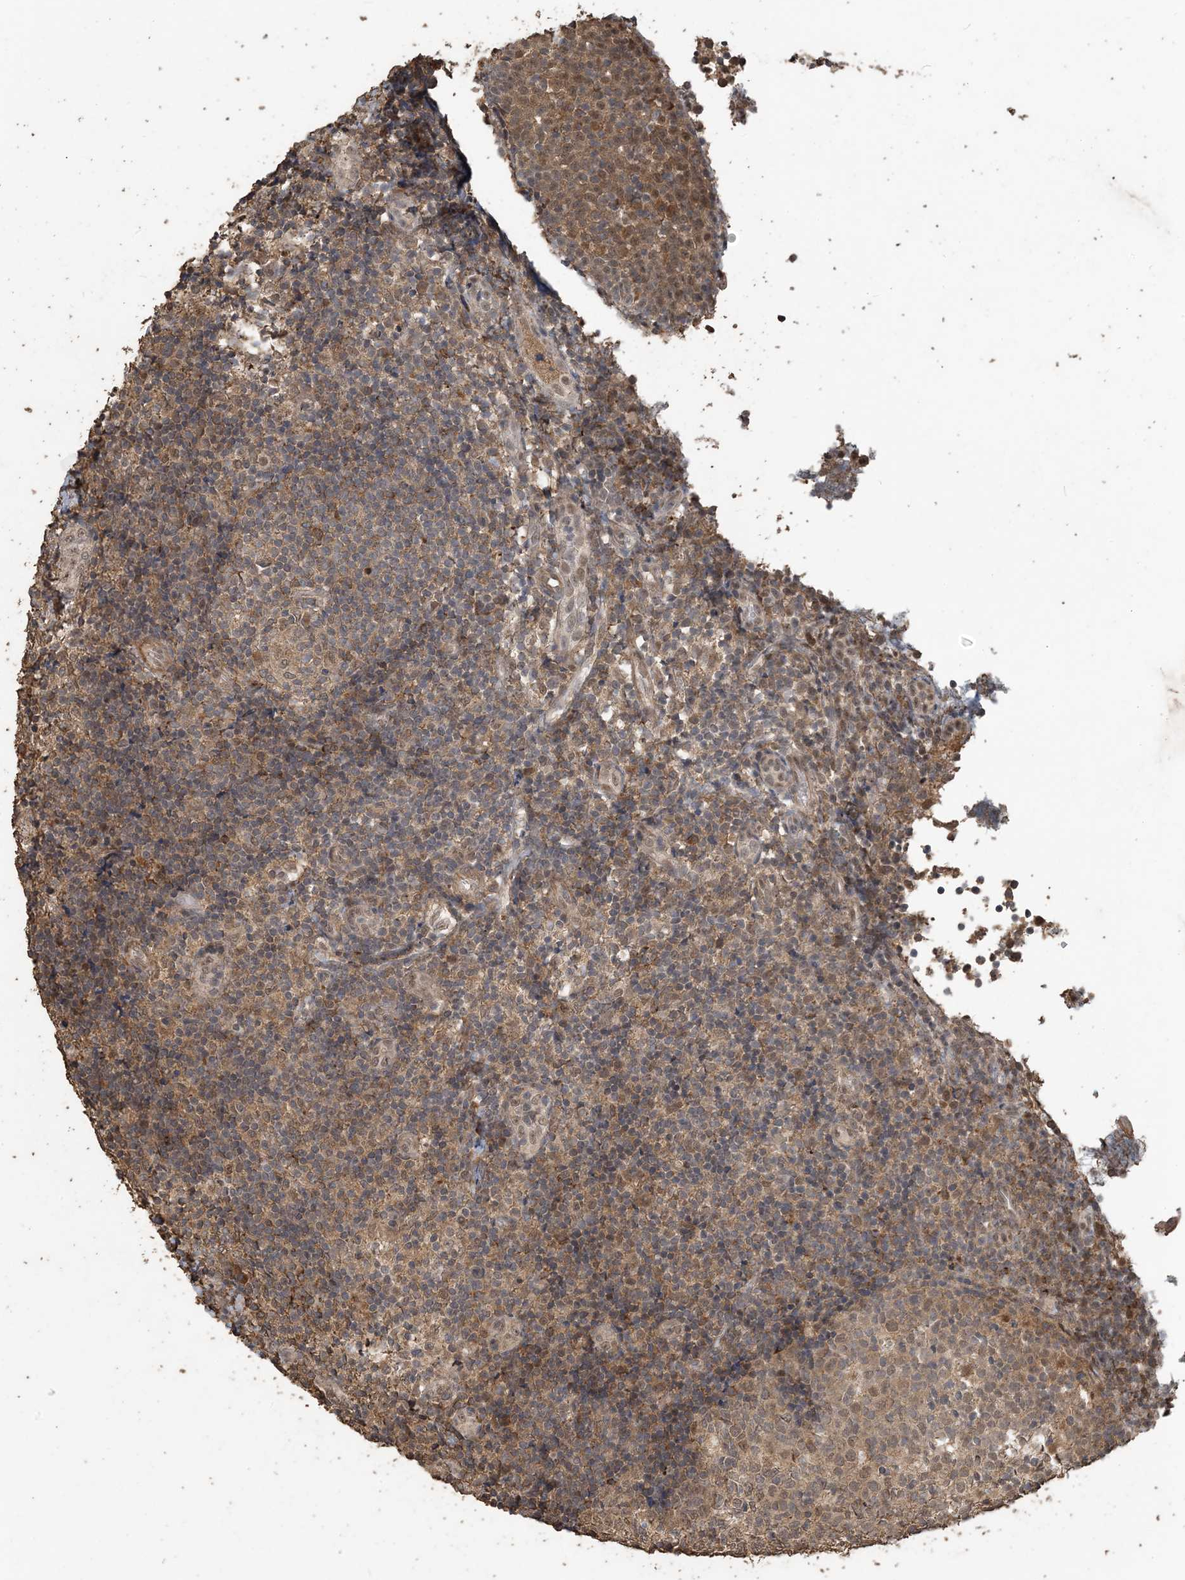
{"staining": {"intensity": "weak", "quantity": "<25%", "location": "cytoplasmic/membranous,nuclear"}, "tissue": "tonsil", "cell_type": "Germinal center cells", "image_type": "normal", "snomed": [{"axis": "morphology", "description": "Normal tissue, NOS"}, {"axis": "topography", "description": "Tonsil"}], "caption": "Unremarkable tonsil was stained to show a protein in brown. There is no significant positivity in germinal center cells. (Stains: DAB immunohistochemistry with hematoxylin counter stain, Microscopy: brightfield microscopy at high magnification).", "gene": "ZC3H12A", "patient": {"sex": "female", "age": 19}}